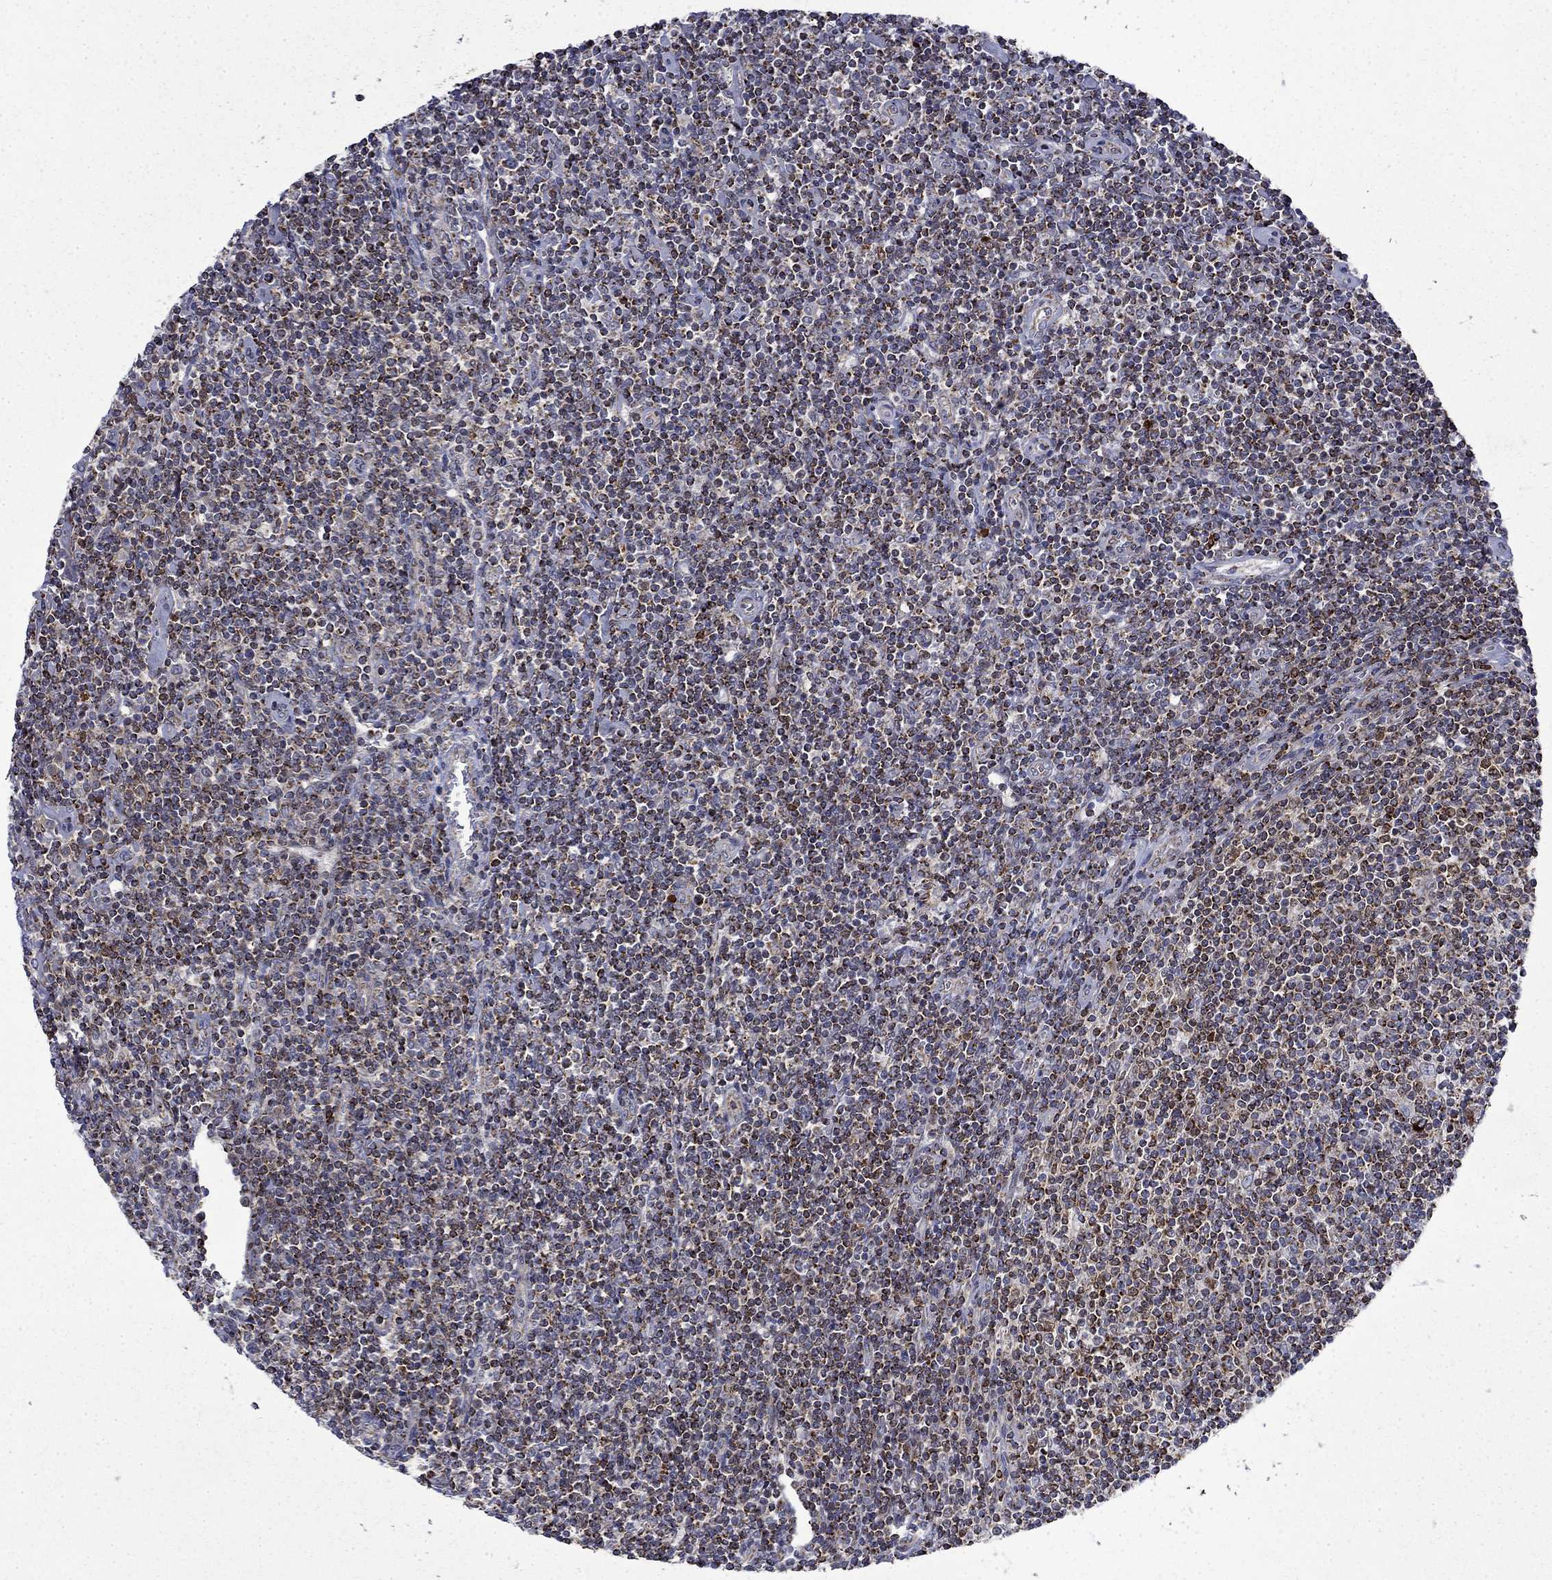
{"staining": {"intensity": "strong", "quantity": "<25%", "location": "cytoplasmic/membranous"}, "tissue": "lymphoma", "cell_type": "Tumor cells", "image_type": "cancer", "snomed": [{"axis": "morphology", "description": "Hodgkin's disease, NOS"}, {"axis": "topography", "description": "Lymph node"}], "caption": "Strong cytoplasmic/membranous expression is appreciated in approximately <25% of tumor cells in Hodgkin's disease.", "gene": "PCBP3", "patient": {"sex": "male", "age": 40}}